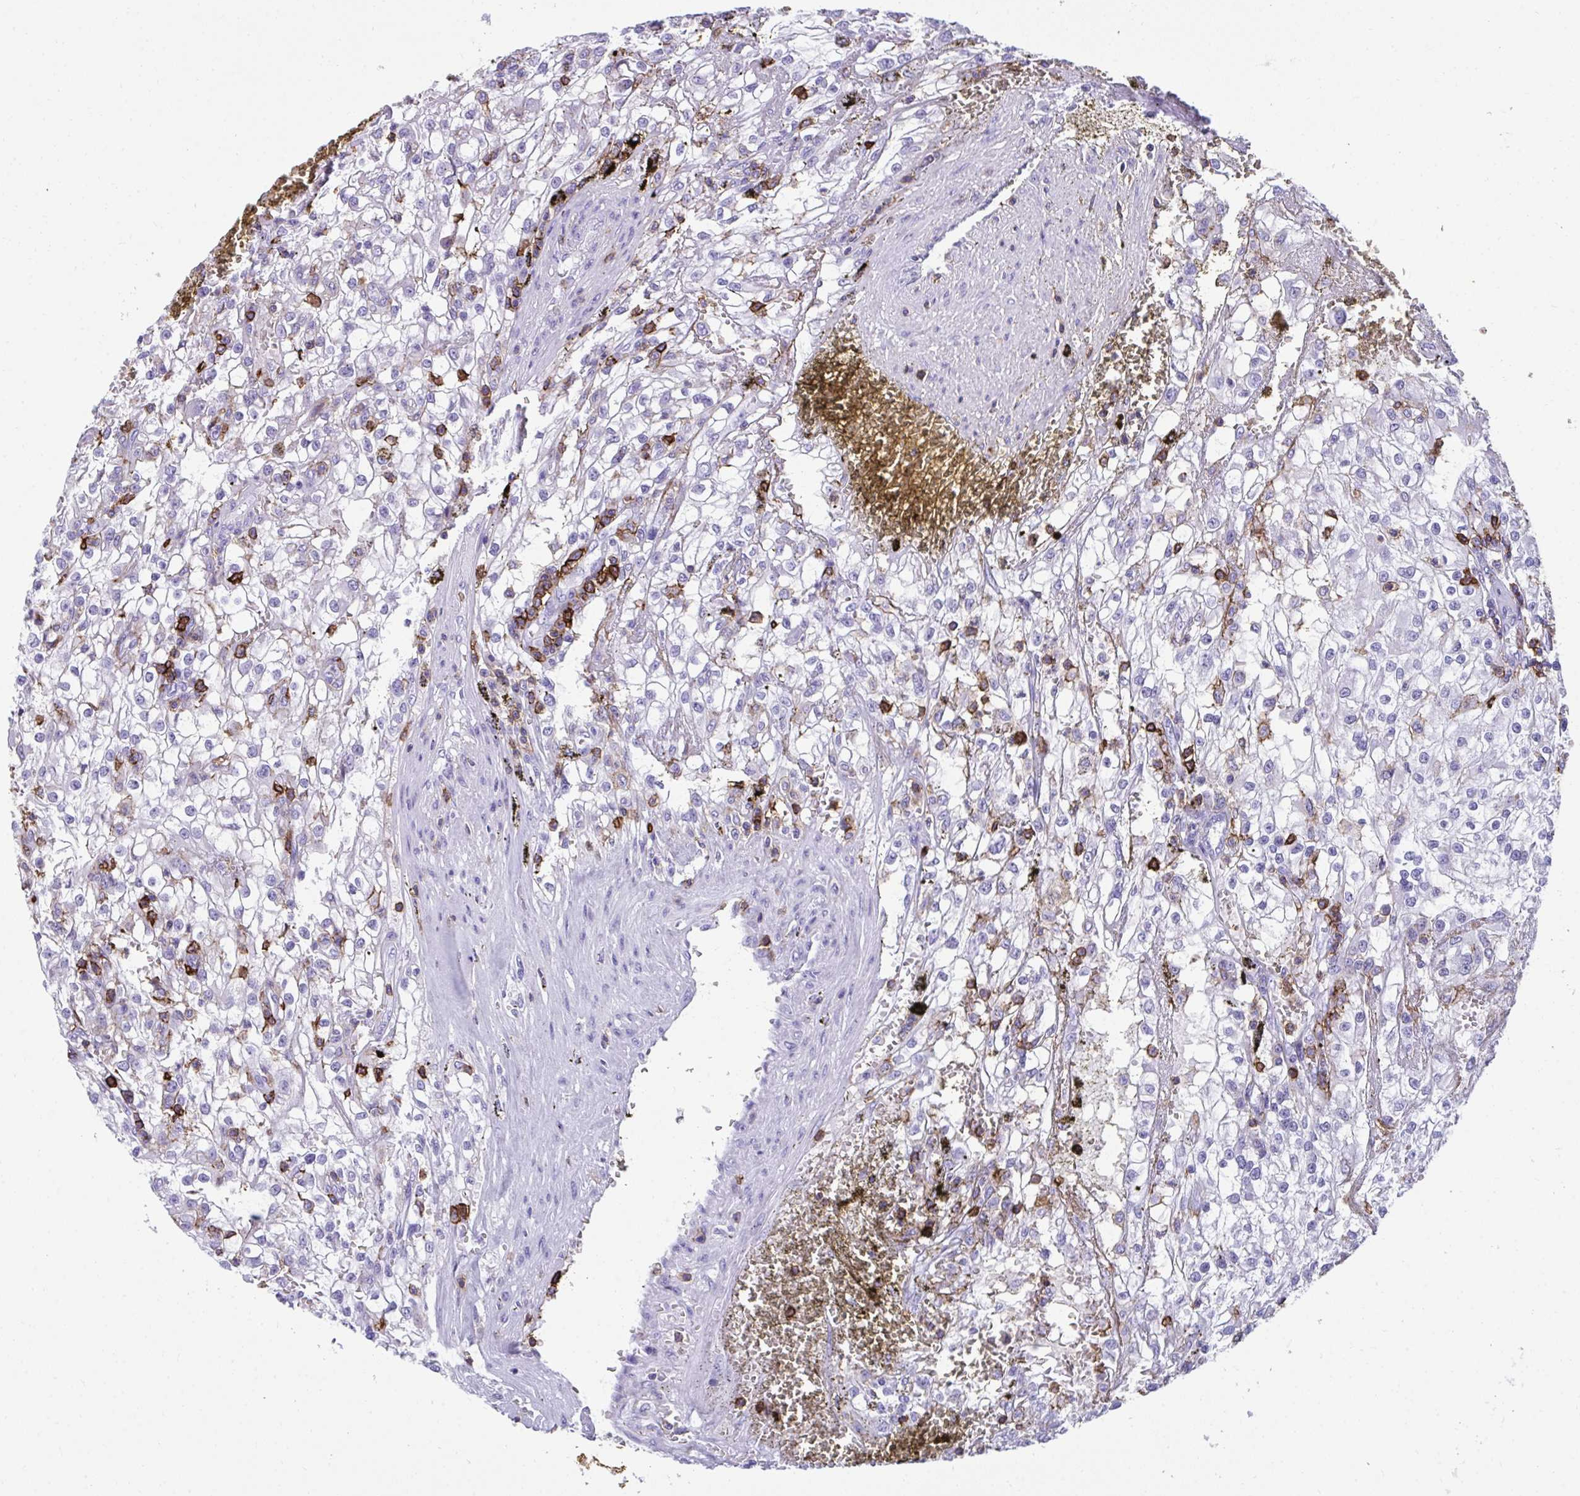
{"staining": {"intensity": "negative", "quantity": "none", "location": "none"}, "tissue": "renal cancer", "cell_type": "Tumor cells", "image_type": "cancer", "snomed": [{"axis": "morphology", "description": "Adenocarcinoma, NOS"}, {"axis": "topography", "description": "Kidney"}], "caption": "The micrograph demonstrates no staining of tumor cells in renal adenocarcinoma. (DAB IHC with hematoxylin counter stain).", "gene": "SPN", "patient": {"sex": "female", "age": 74}}